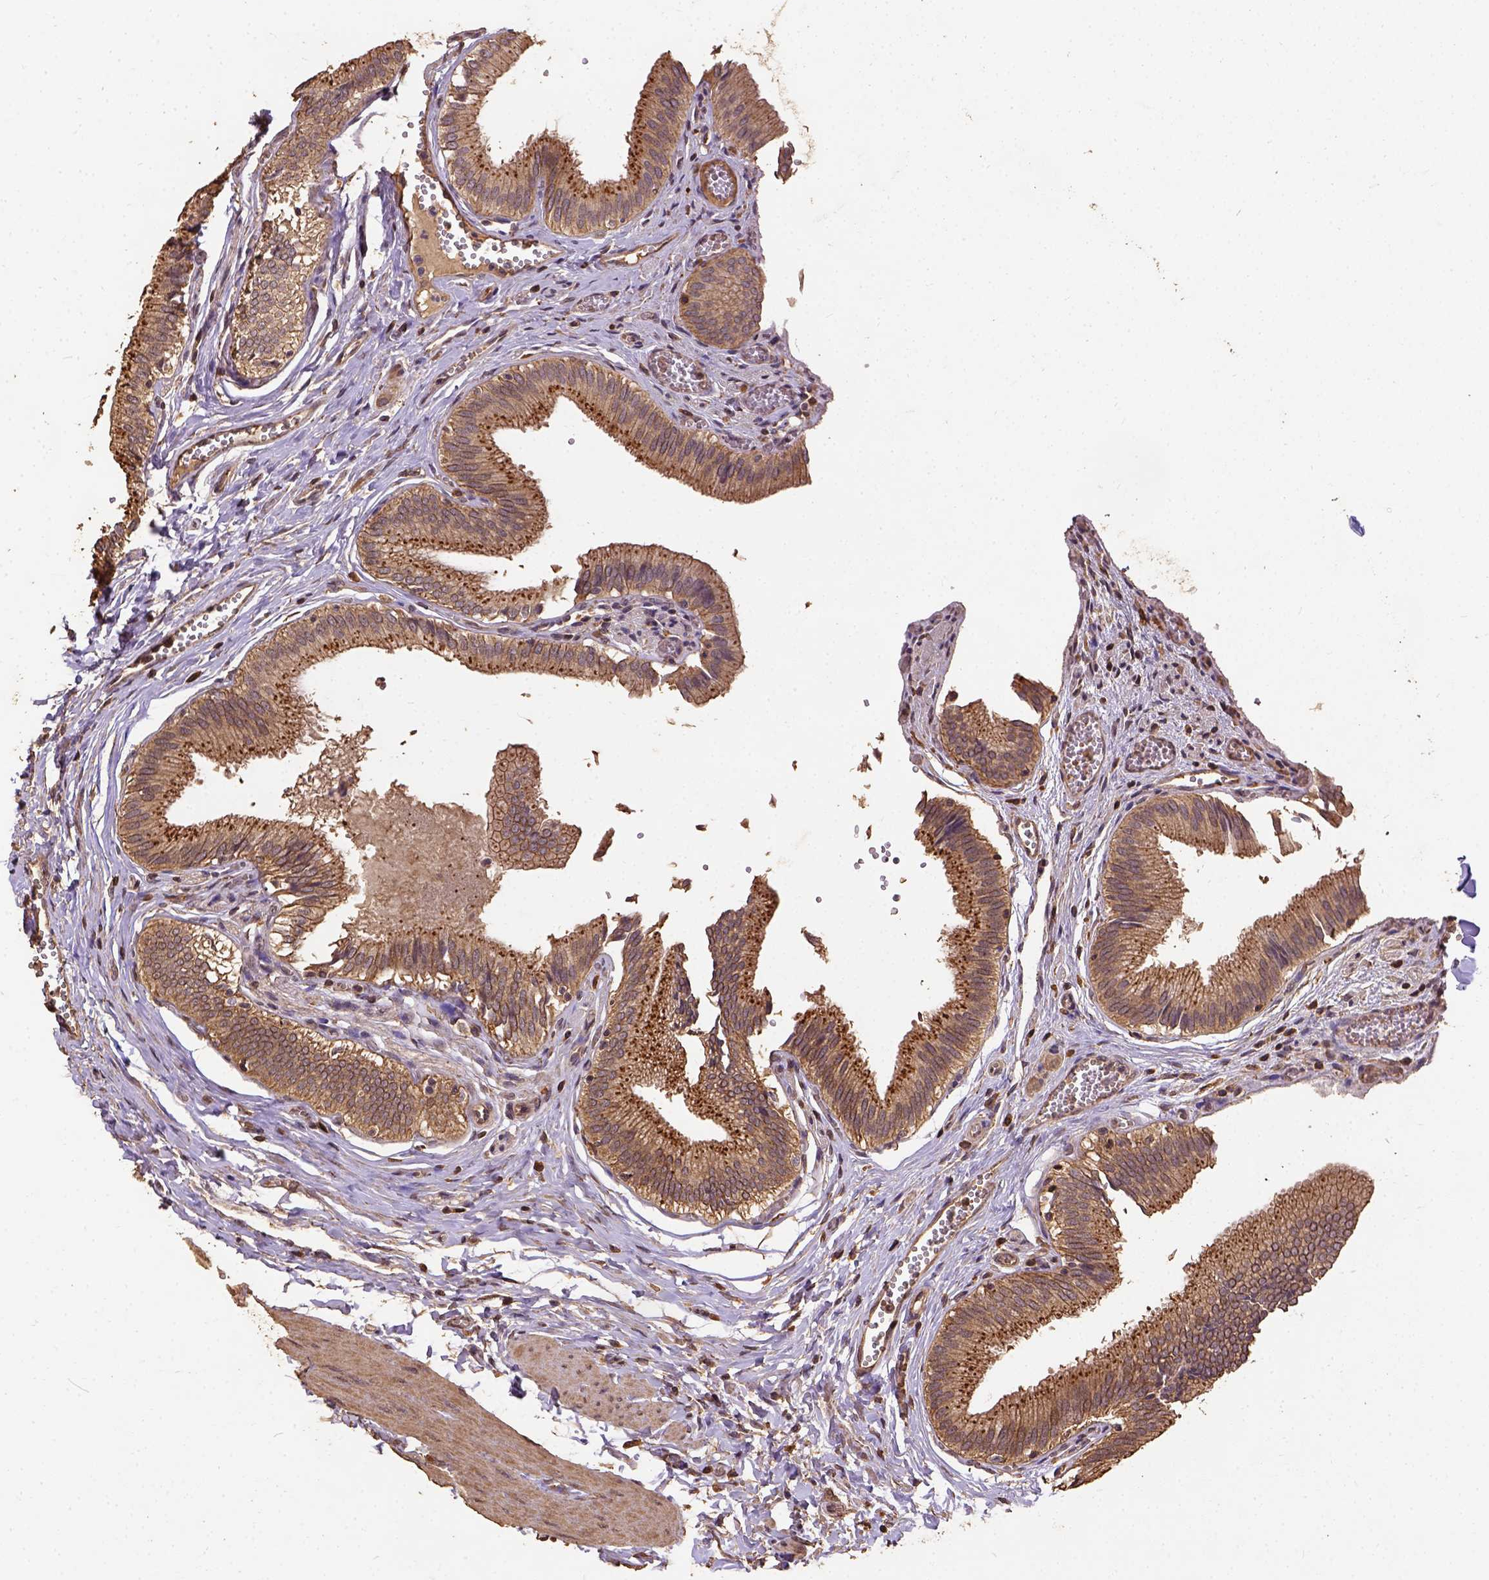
{"staining": {"intensity": "moderate", "quantity": ">75%", "location": "cytoplasmic/membranous"}, "tissue": "gallbladder", "cell_type": "Glandular cells", "image_type": "normal", "snomed": [{"axis": "morphology", "description": "Normal tissue, NOS"}, {"axis": "topography", "description": "Gallbladder"}, {"axis": "topography", "description": "Peripheral nerve tissue"}], "caption": "This is a histology image of IHC staining of unremarkable gallbladder, which shows moderate expression in the cytoplasmic/membranous of glandular cells.", "gene": "ATP1B3", "patient": {"sex": "male", "age": 17}}